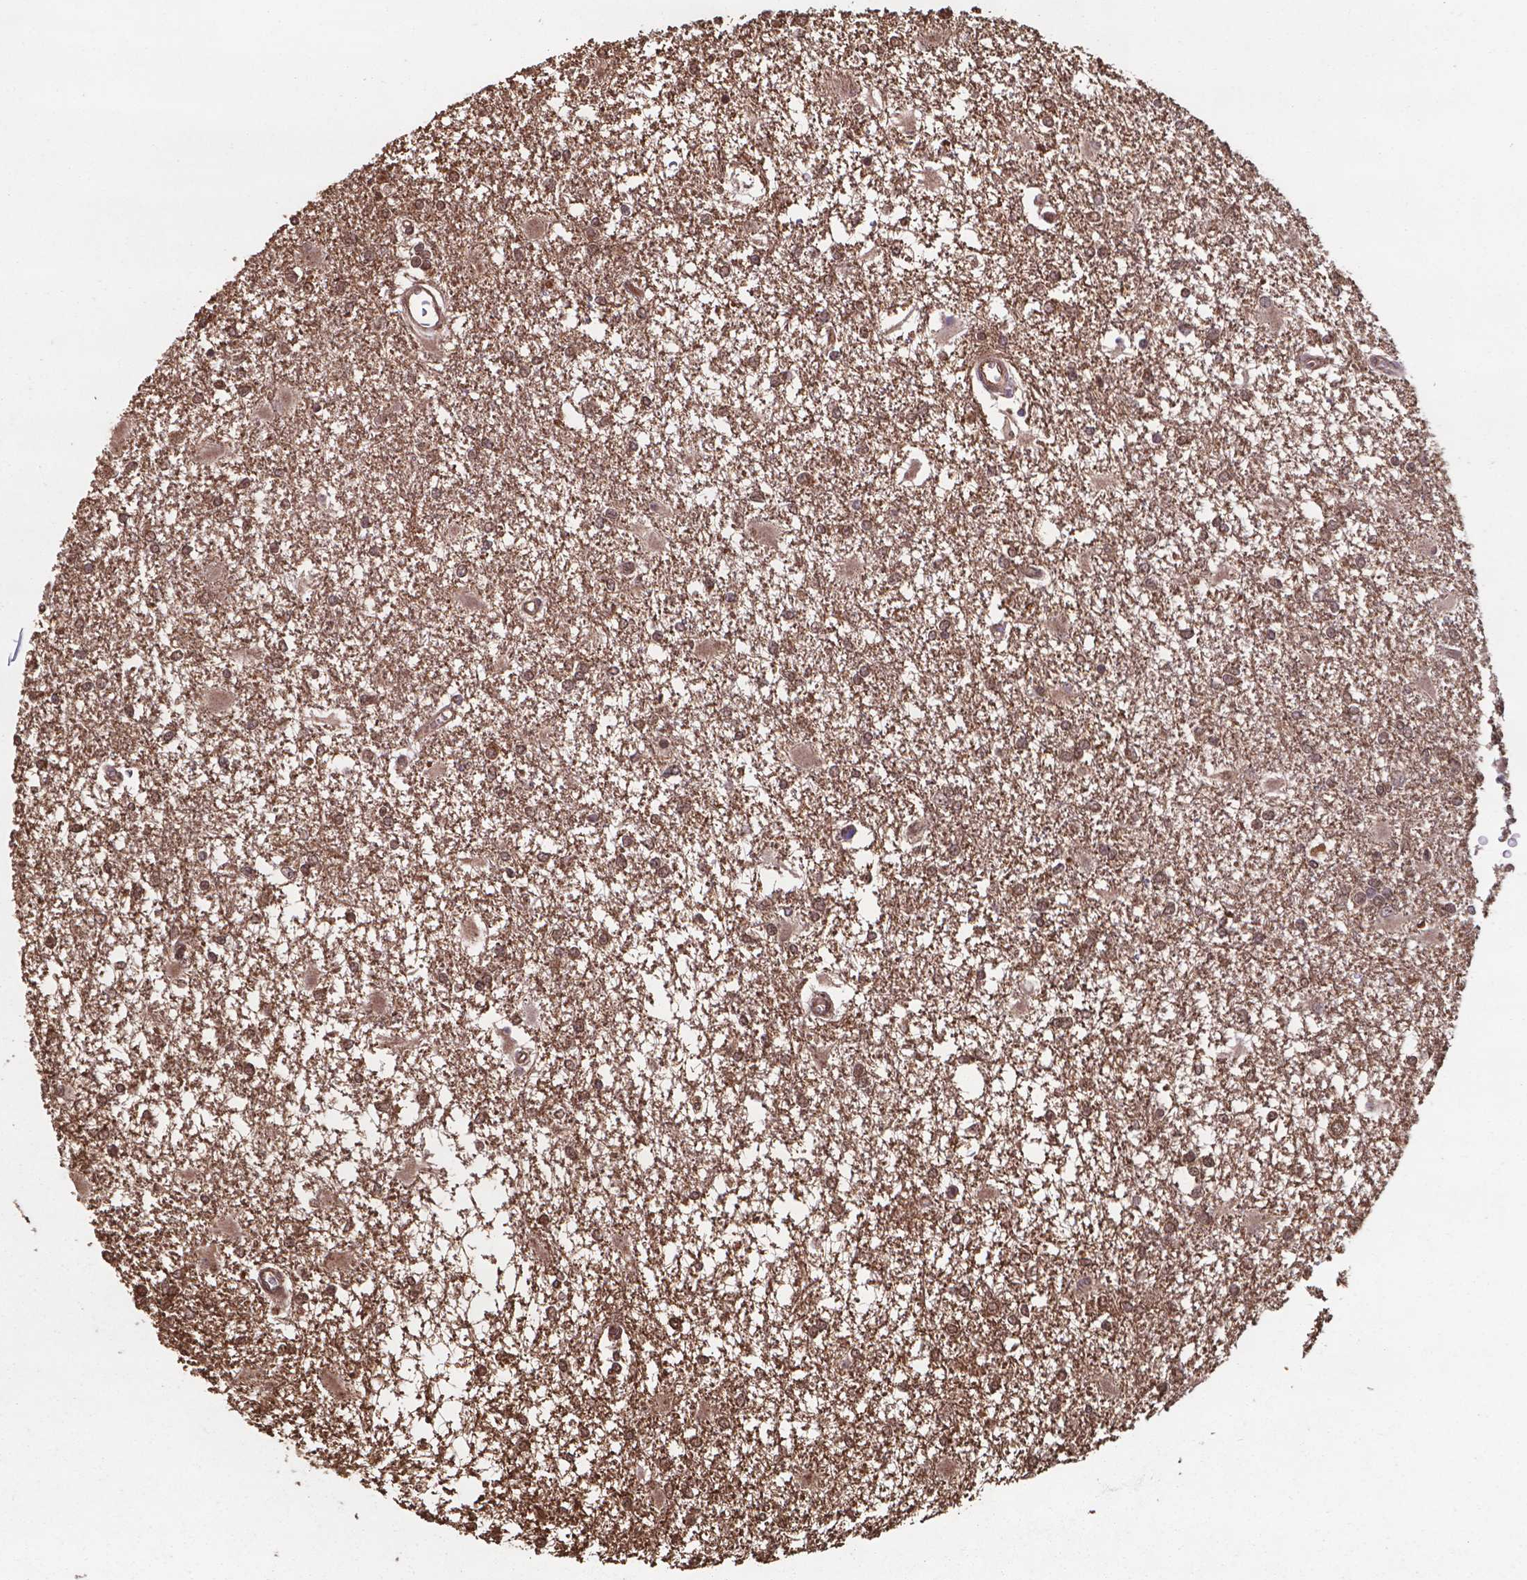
{"staining": {"intensity": "moderate", "quantity": ">75%", "location": "cytoplasmic/membranous,nuclear"}, "tissue": "glioma", "cell_type": "Tumor cells", "image_type": "cancer", "snomed": [{"axis": "morphology", "description": "Glioma, malignant, High grade"}, {"axis": "topography", "description": "Cerebral cortex"}], "caption": "High-grade glioma (malignant) was stained to show a protein in brown. There is medium levels of moderate cytoplasmic/membranous and nuclear expression in about >75% of tumor cells.", "gene": "CHP2", "patient": {"sex": "male", "age": 79}}